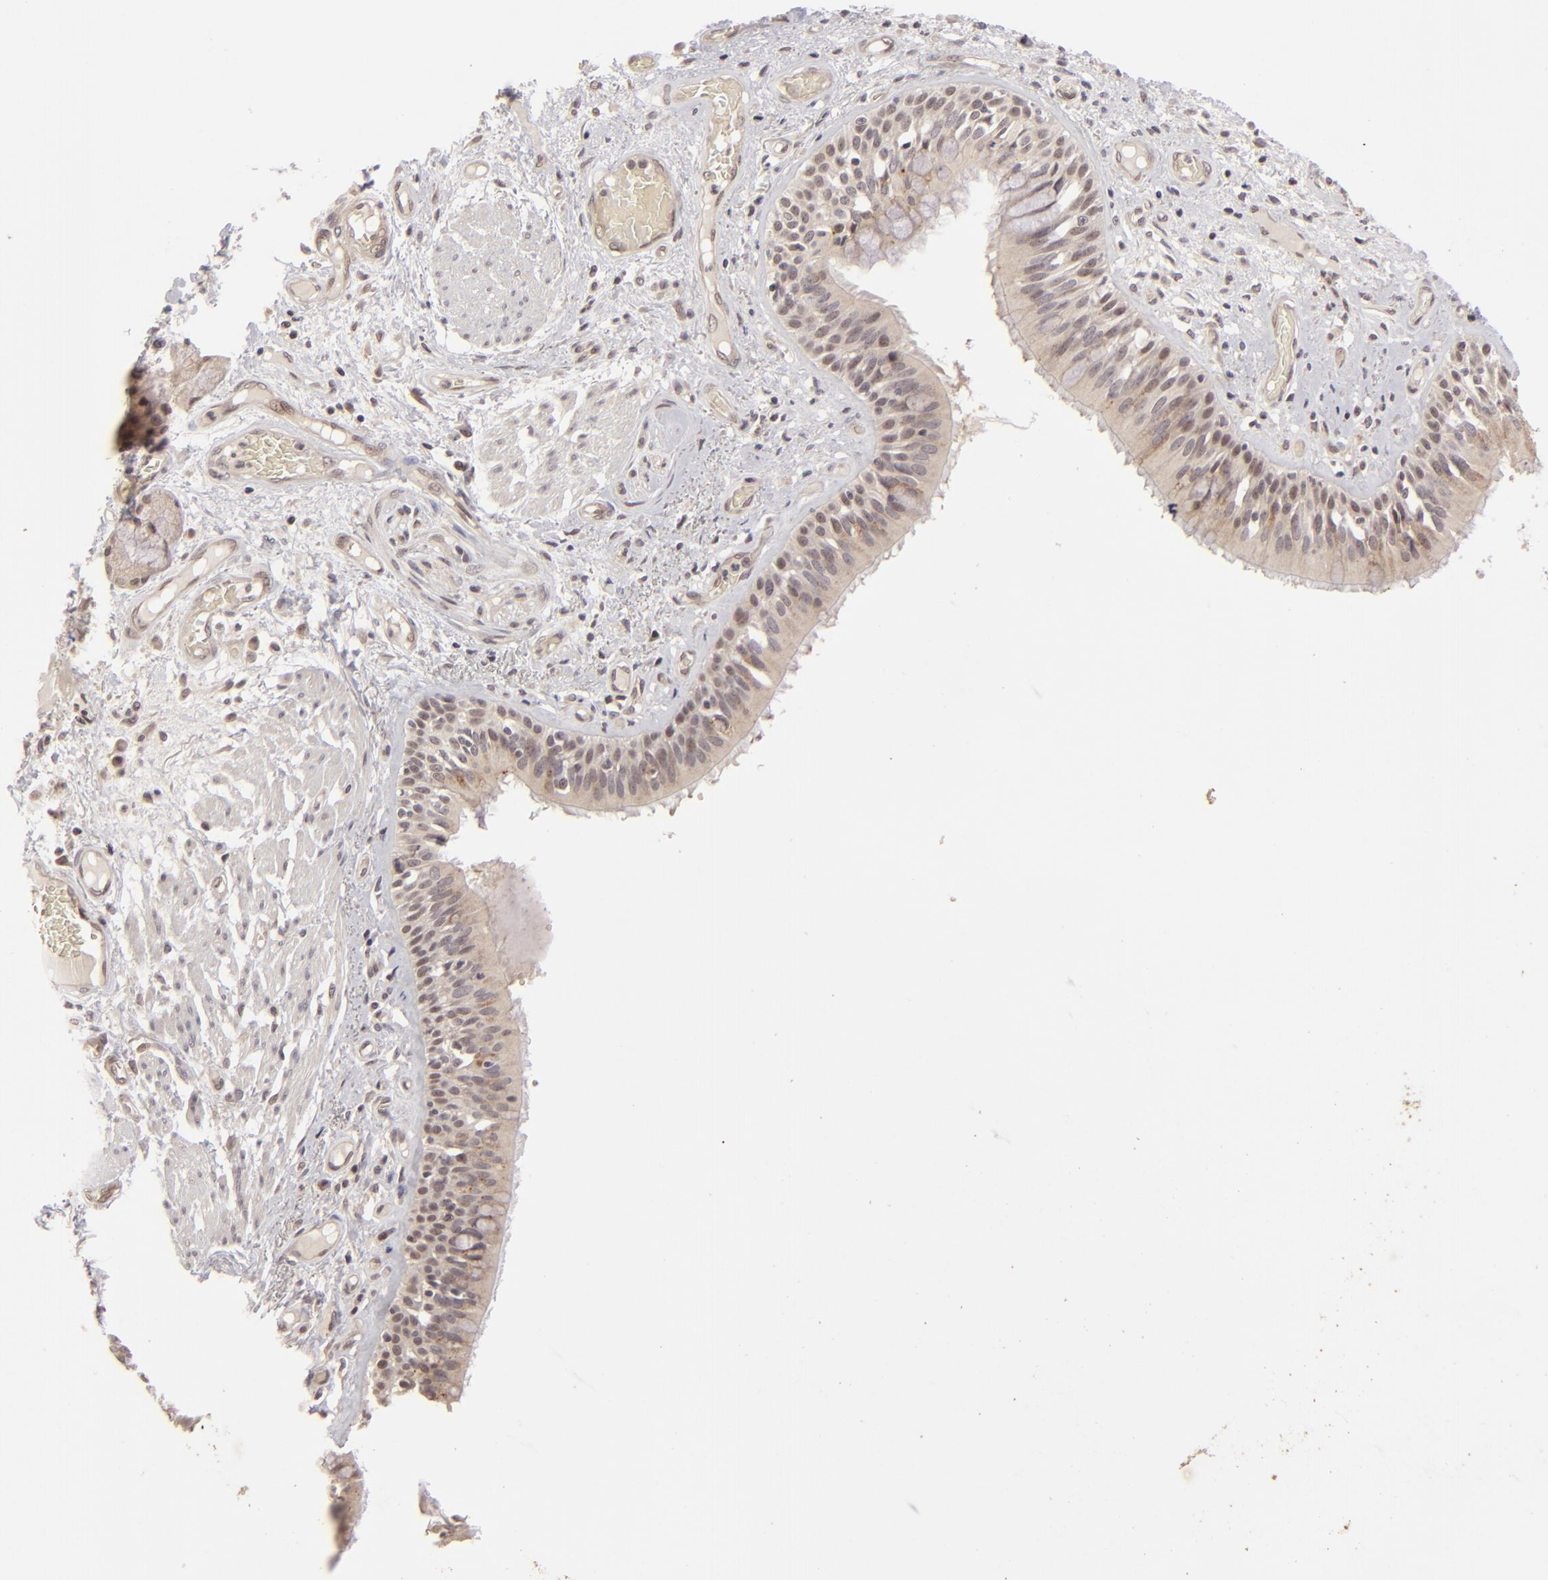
{"staining": {"intensity": "weak", "quantity": "<25%", "location": "cytoplasmic/membranous"}, "tissue": "bronchus", "cell_type": "Respiratory epithelial cells", "image_type": "normal", "snomed": [{"axis": "morphology", "description": "Normal tissue, NOS"}, {"axis": "morphology", "description": "Squamous cell carcinoma, NOS"}, {"axis": "topography", "description": "Bronchus"}, {"axis": "topography", "description": "Lung"}], "caption": "Immunohistochemistry of unremarkable bronchus shows no expression in respiratory epithelial cells.", "gene": "DFFA", "patient": {"sex": "female", "age": 47}}